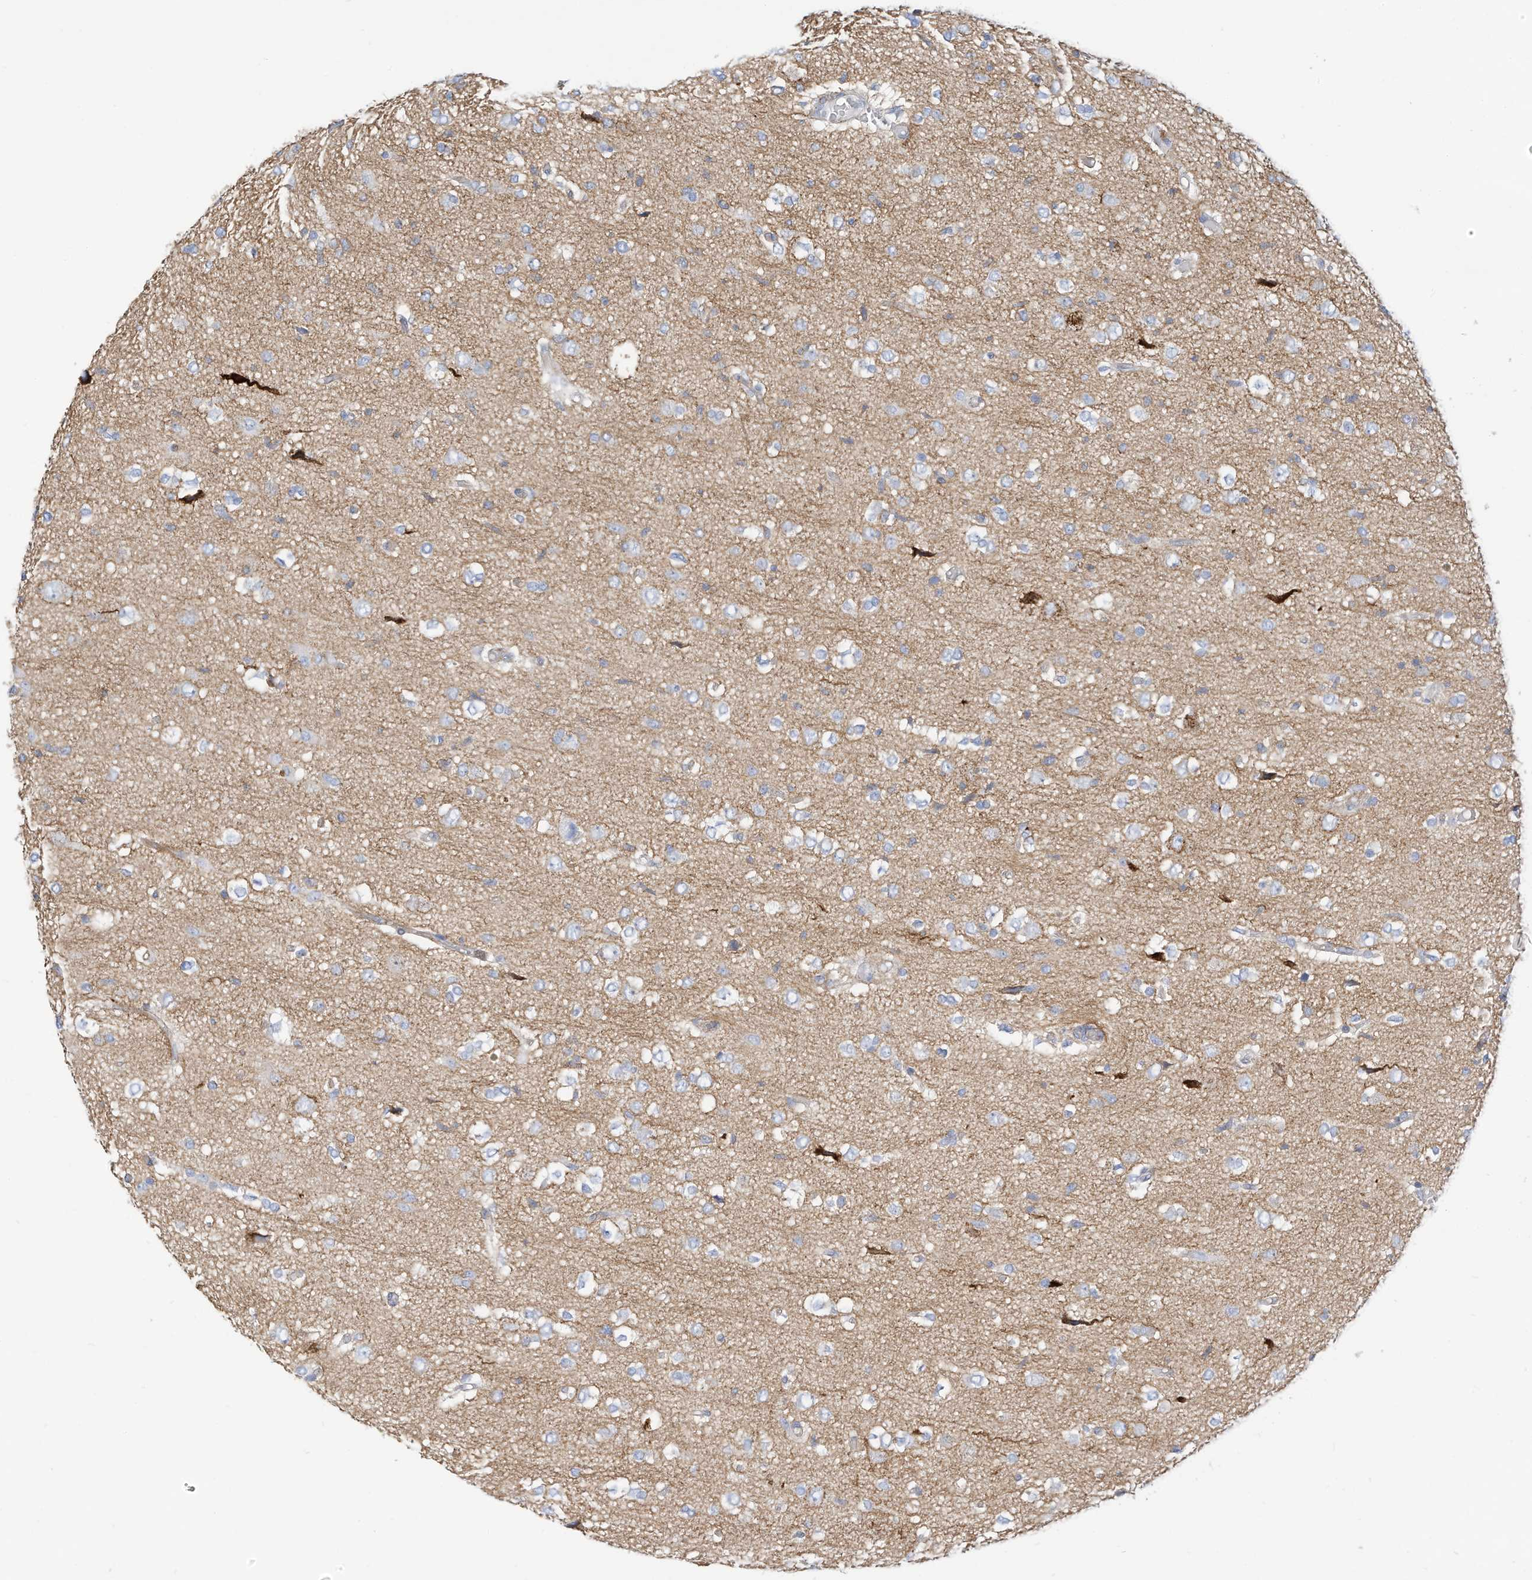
{"staining": {"intensity": "negative", "quantity": "none", "location": "none"}, "tissue": "glioma", "cell_type": "Tumor cells", "image_type": "cancer", "snomed": [{"axis": "morphology", "description": "Glioma, malignant, High grade"}, {"axis": "topography", "description": "Brain"}], "caption": "The IHC photomicrograph has no significant positivity in tumor cells of malignant glioma (high-grade) tissue.", "gene": "TXNDC9", "patient": {"sex": "female", "age": 59}}